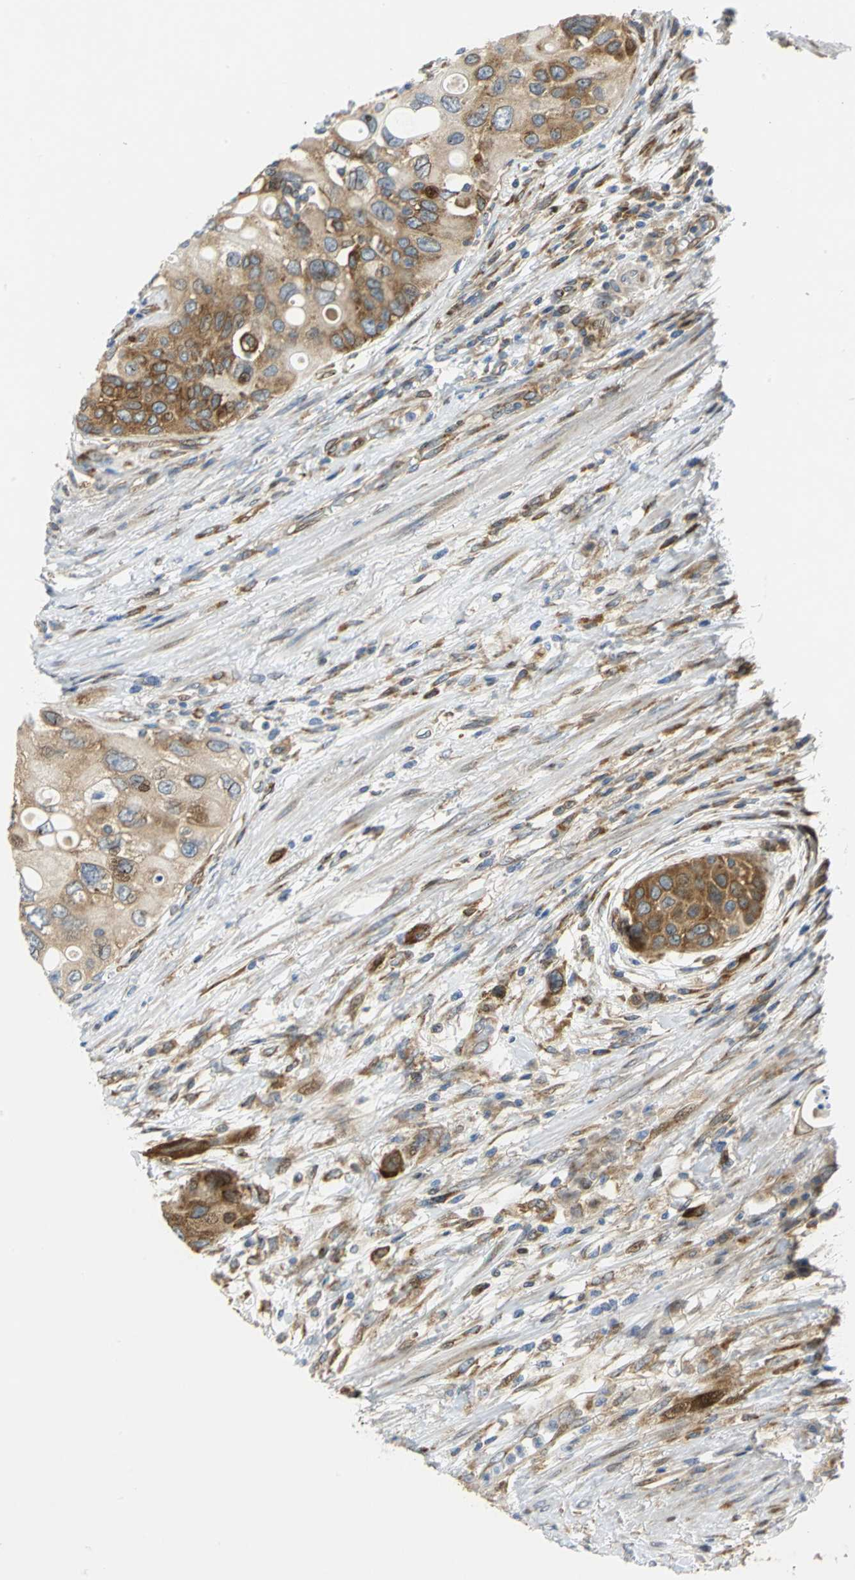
{"staining": {"intensity": "moderate", "quantity": ">75%", "location": "cytoplasmic/membranous"}, "tissue": "urothelial cancer", "cell_type": "Tumor cells", "image_type": "cancer", "snomed": [{"axis": "morphology", "description": "Urothelial carcinoma, High grade"}, {"axis": "topography", "description": "Urinary bladder"}], "caption": "IHC histopathology image of urothelial cancer stained for a protein (brown), which shows medium levels of moderate cytoplasmic/membranous expression in about >75% of tumor cells.", "gene": "YBX1", "patient": {"sex": "female", "age": 56}}